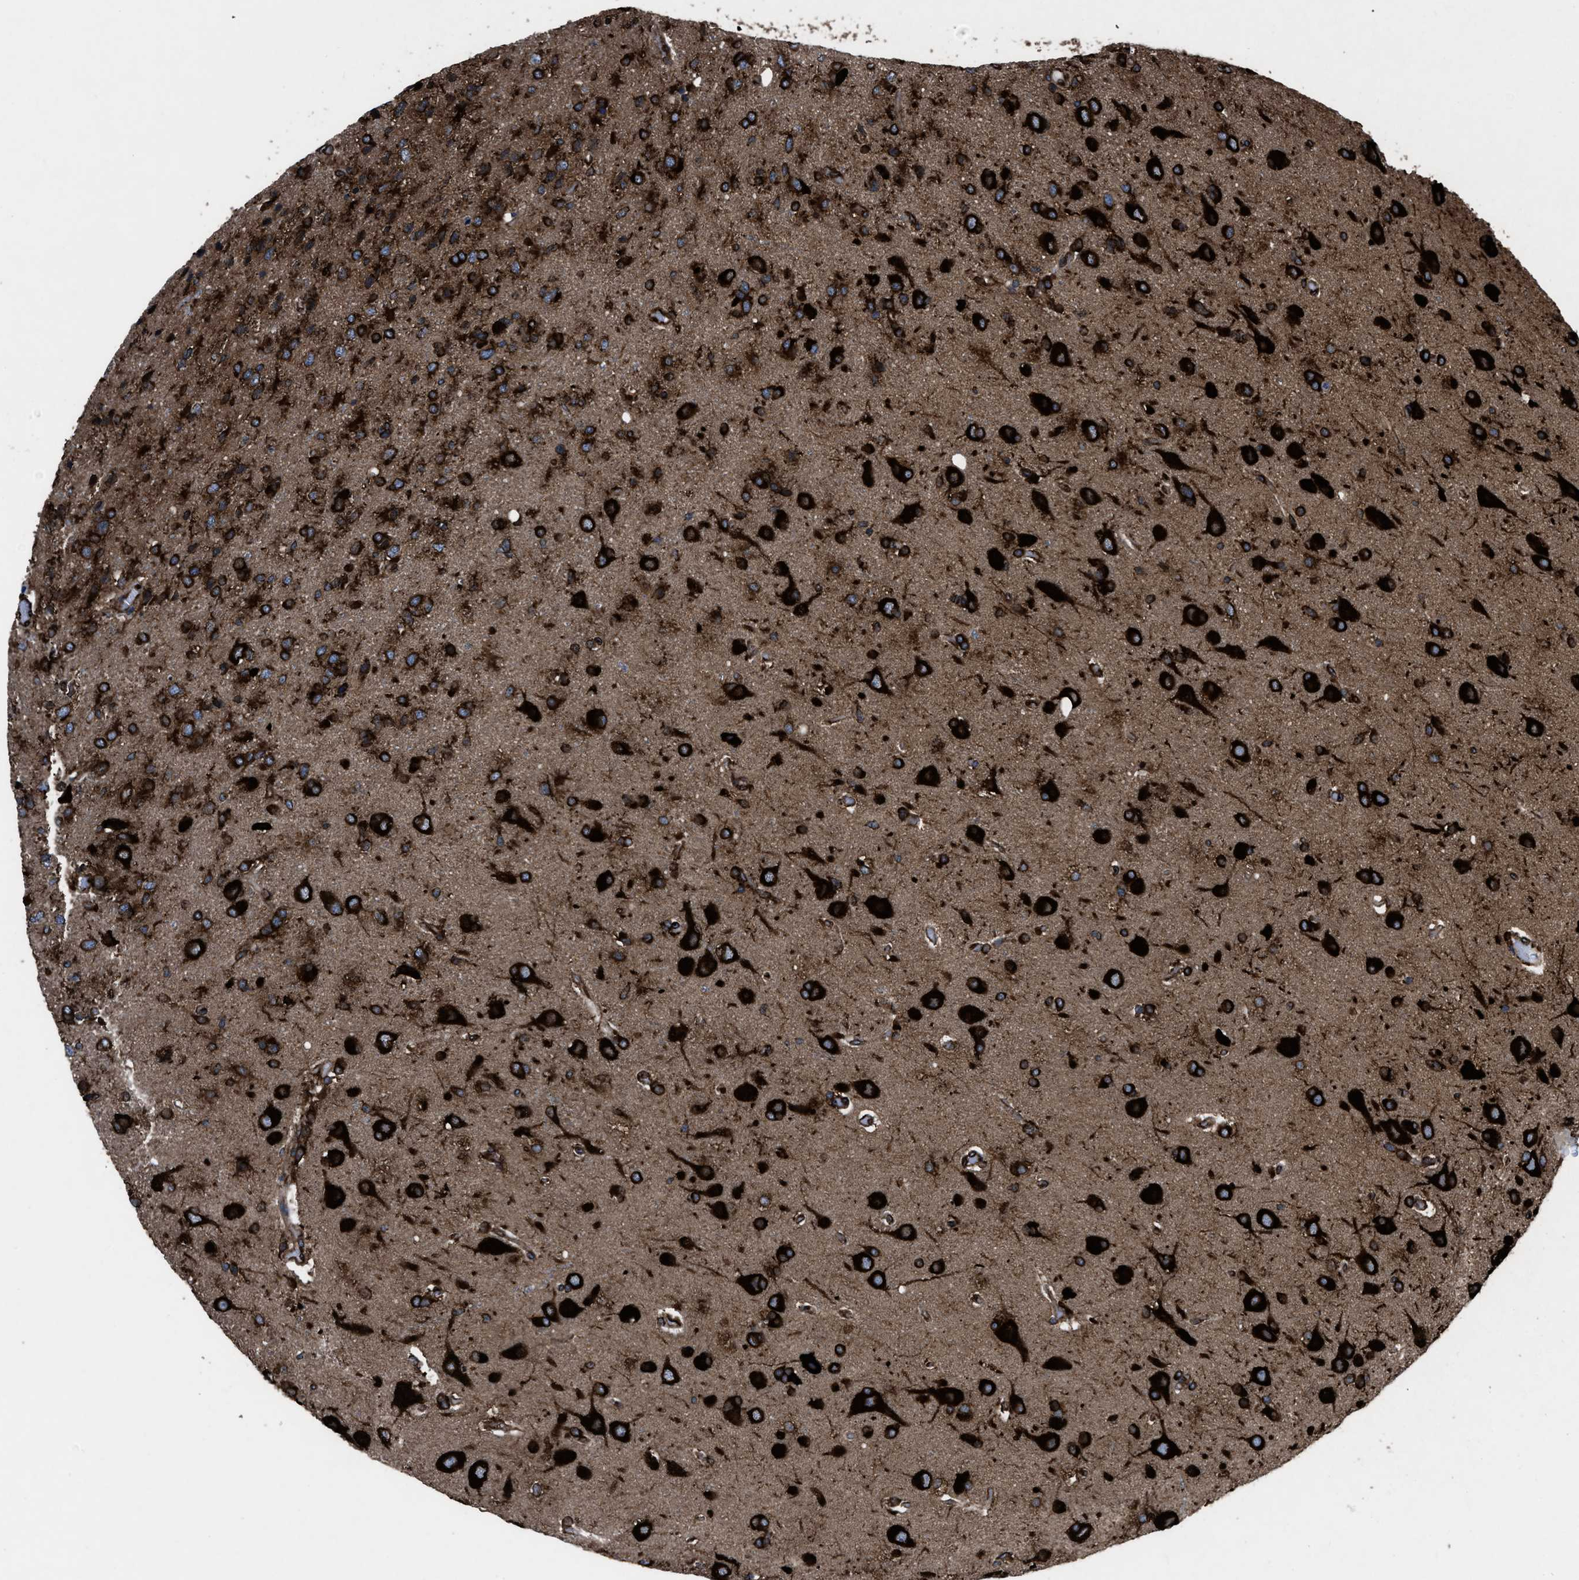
{"staining": {"intensity": "strong", "quantity": ">75%", "location": "cytoplasmic/membranous"}, "tissue": "glioma", "cell_type": "Tumor cells", "image_type": "cancer", "snomed": [{"axis": "morphology", "description": "Glioma, malignant, High grade"}, {"axis": "topography", "description": "Brain"}], "caption": "Glioma stained with immunohistochemistry (IHC) shows strong cytoplasmic/membranous expression in about >75% of tumor cells.", "gene": "CAPRIN1", "patient": {"sex": "female", "age": 58}}